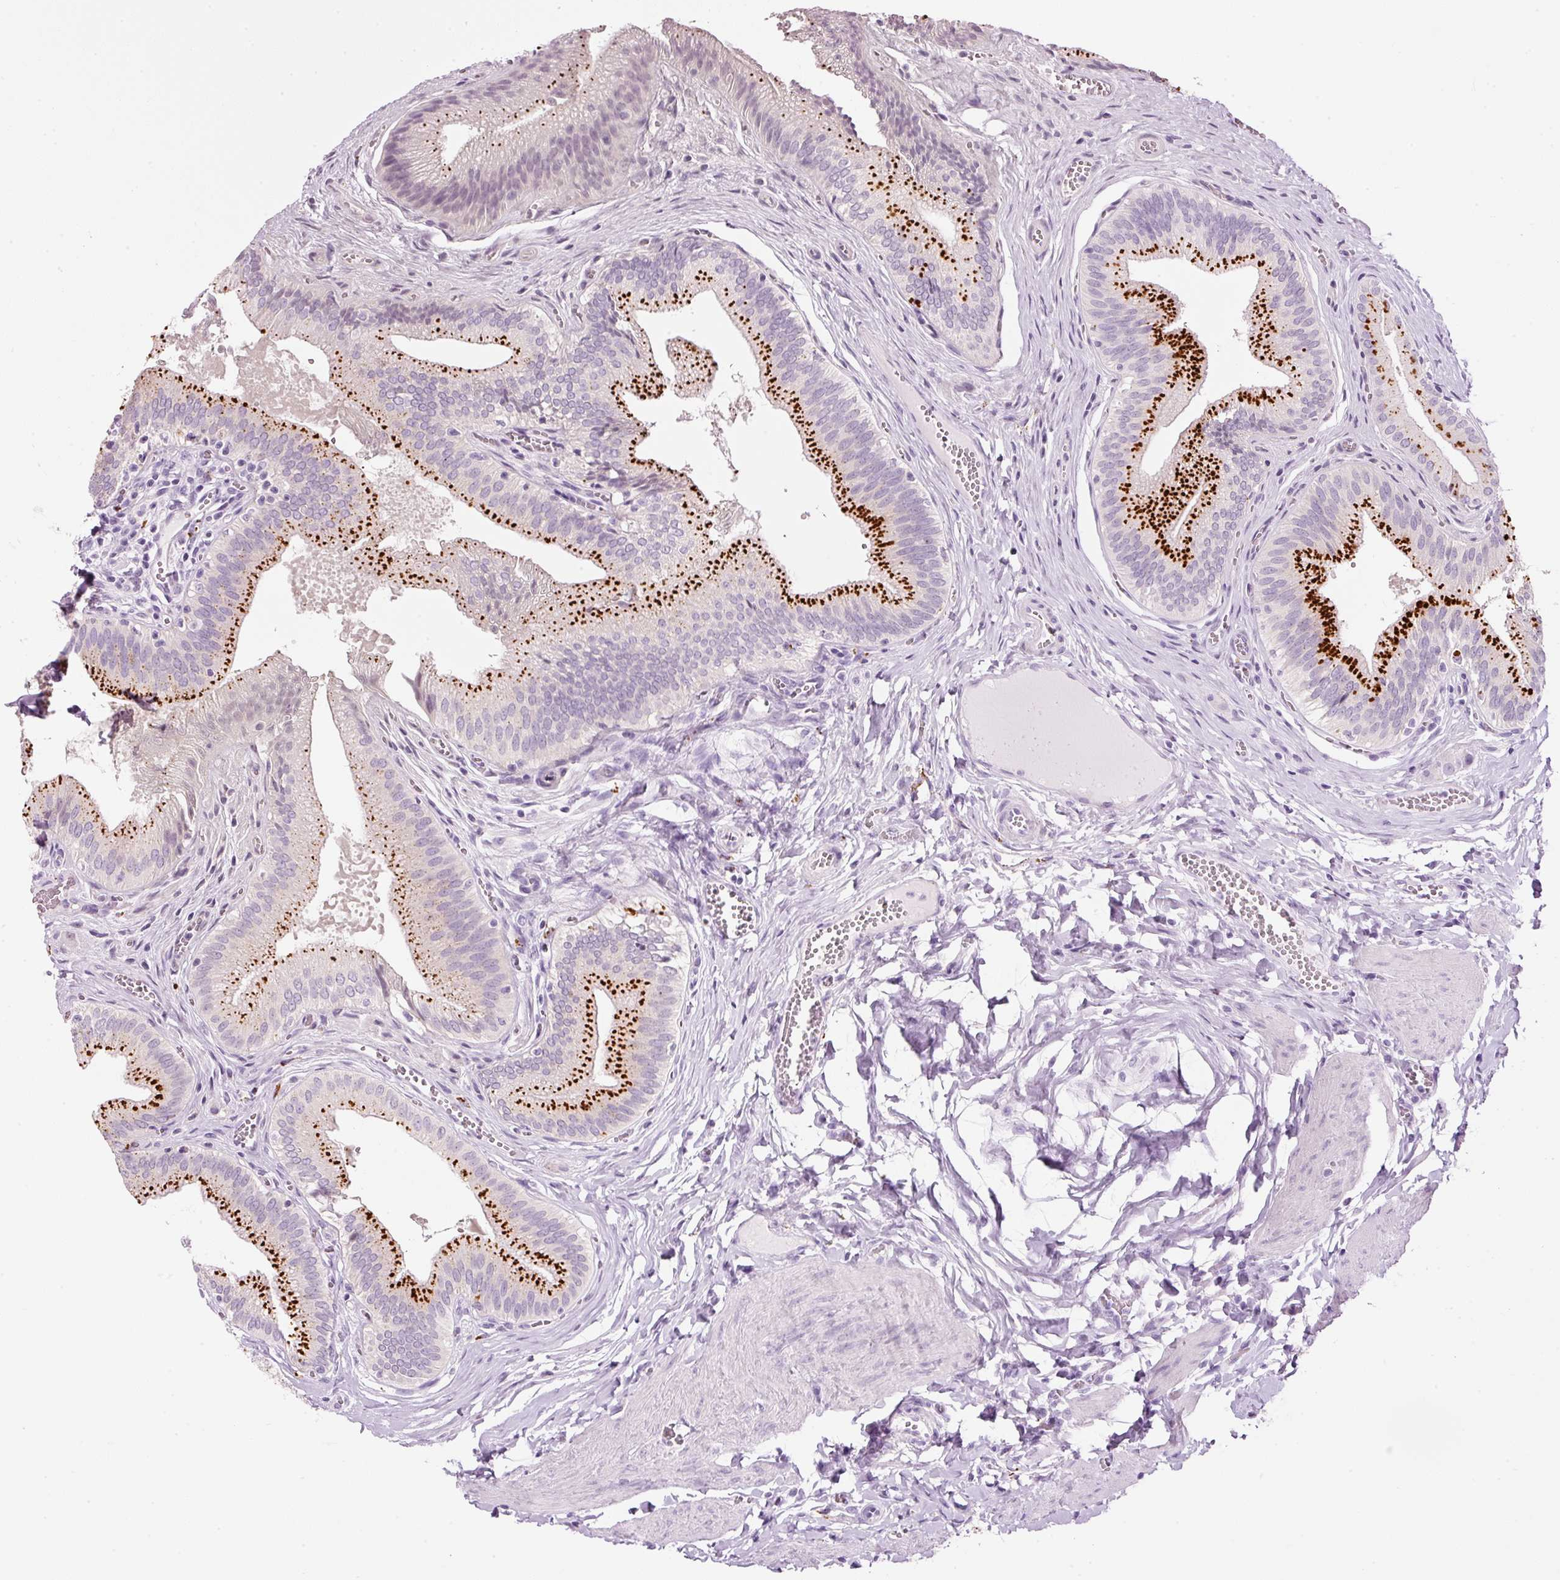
{"staining": {"intensity": "strong", "quantity": ">75%", "location": "cytoplasmic/membranous"}, "tissue": "gallbladder", "cell_type": "Glandular cells", "image_type": "normal", "snomed": [{"axis": "morphology", "description": "Normal tissue, NOS"}, {"axis": "topography", "description": "Gallbladder"}], "caption": "Gallbladder stained with immunohistochemistry demonstrates strong cytoplasmic/membranous expression in approximately >75% of glandular cells. The staining was performed using DAB (3,3'-diaminobenzidine), with brown indicating positive protein expression. Nuclei are stained blue with hematoxylin.", "gene": "ZNF639", "patient": {"sex": "male", "age": 17}}